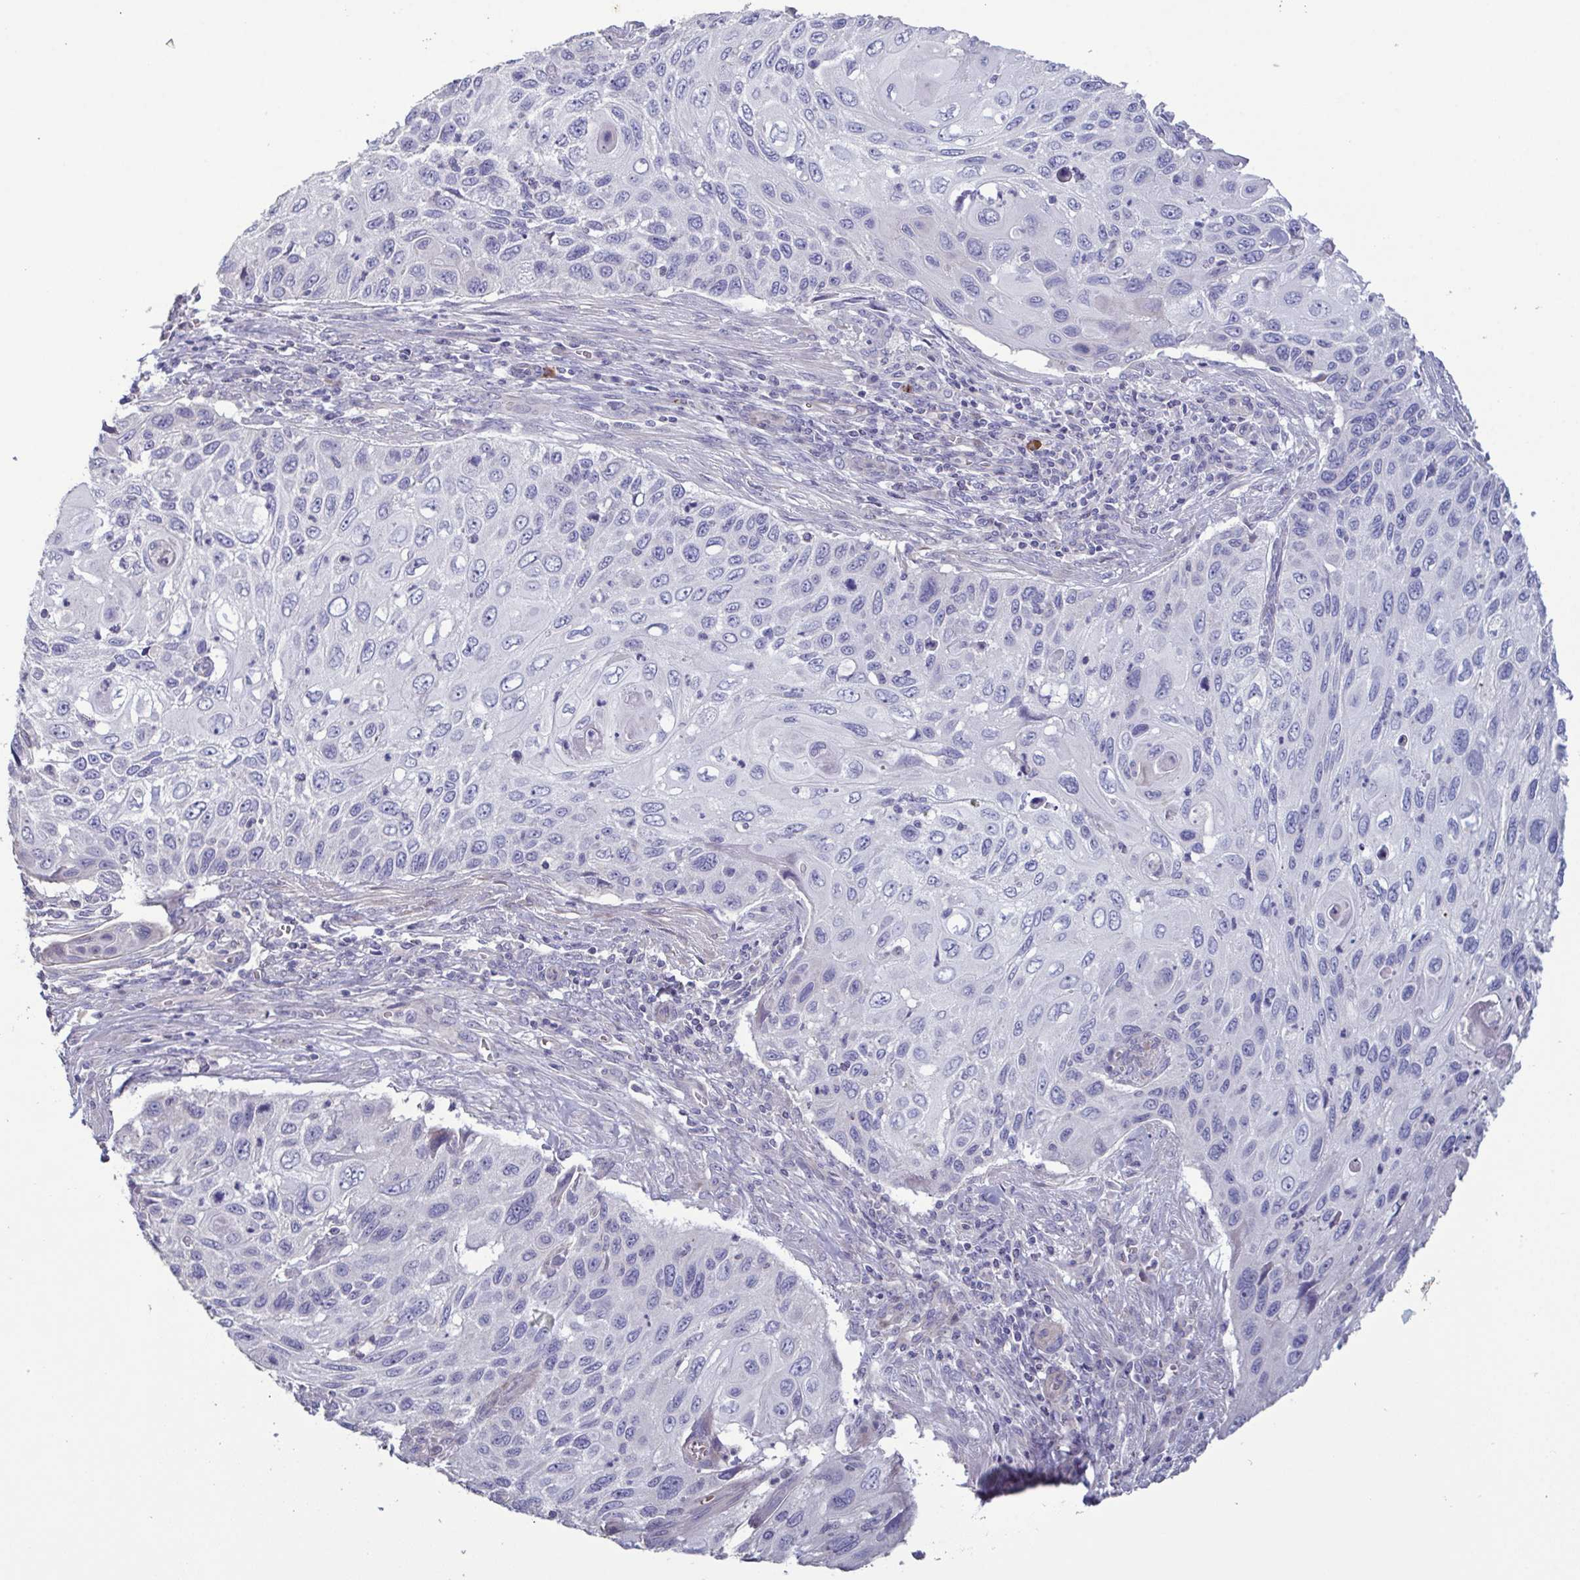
{"staining": {"intensity": "negative", "quantity": "none", "location": "none"}, "tissue": "cervical cancer", "cell_type": "Tumor cells", "image_type": "cancer", "snomed": [{"axis": "morphology", "description": "Squamous cell carcinoma, NOS"}, {"axis": "topography", "description": "Cervix"}], "caption": "IHC of squamous cell carcinoma (cervical) demonstrates no staining in tumor cells.", "gene": "GLDC", "patient": {"sex": "female", "age": 70}}